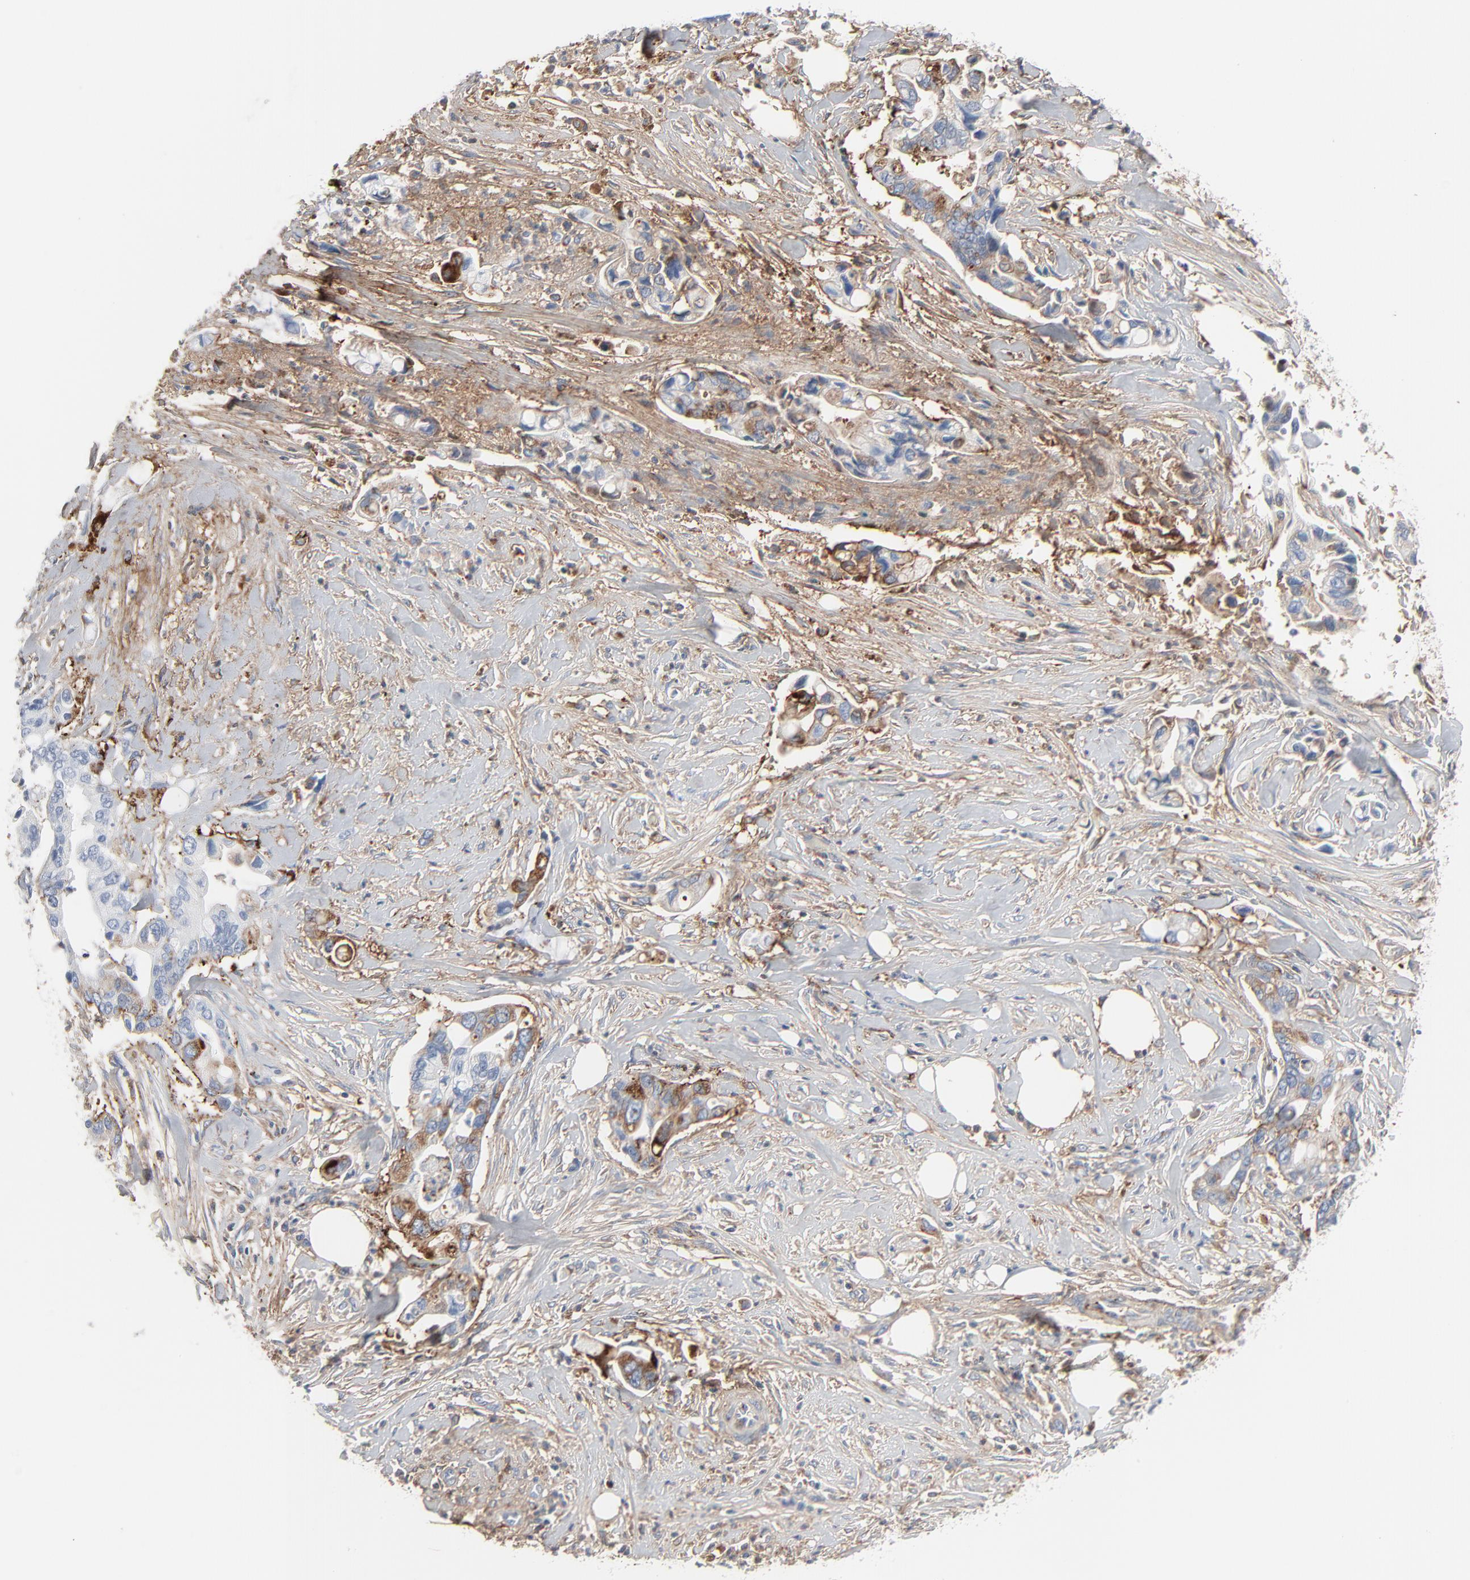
{"staining": {"intensity": "moderate", "quantity": "<25%", "location": "cytoplasmic/membranous"}, "tissue": "pancreatic cancer", "cell_type": "Tumor cells", "image_type": "cancer", "snomed": [{"axis": "morphology", "description": "Adenocarcinoma, NOS"}, {"axis": "topography", "description": "Pancreas"}], "caption": "IHC of human pancreatic adenocarcinoma demonstrates low levels of moderate cytoplasmic/membranous staining in approximately <25% of tumor cells. The staining was performed using DAB (3,3'-diaminobenzidine) to visualize the protein expression in brown, while the nuclei were stained in blue with hematoxylin (Magnification: 20x).", "gene": "BGN", "patient": {"sex": "male", "age": 70}}